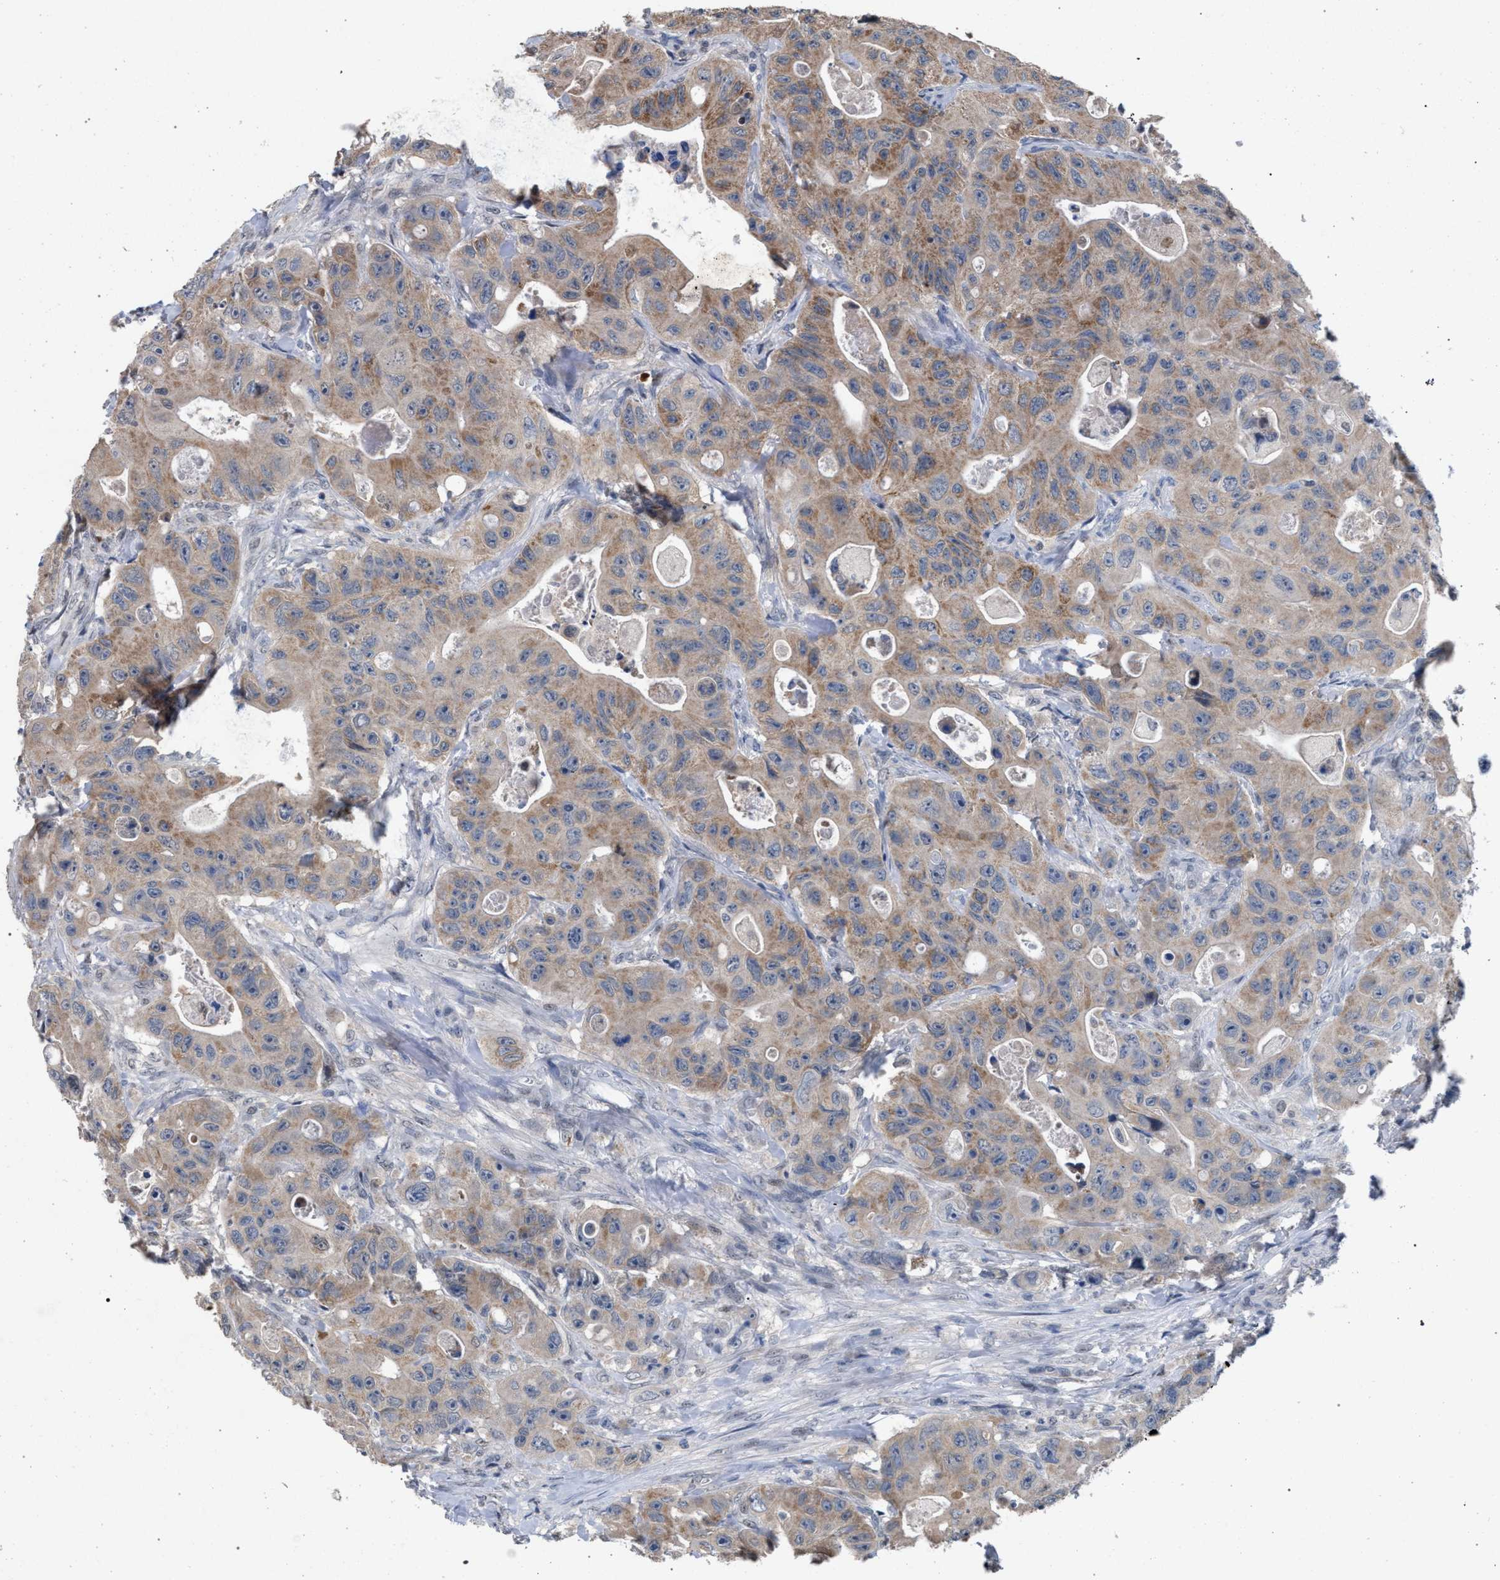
{"staining": {"intensity": "moderate", "quantity": ">75%", "location": "cytoplasmic/membranous"}, "tissue": "colorectal cancer", "cell_type": "Tumor cells", "image_type": "cancer", "snomed": [{"axis": "morphology", "description": "Adenocarcinoma, NOS"}, {"axis": "topography", "description": "Colon"}], "caption": "High-magnification brightfield microscopy of colorectal cancer stained with DAB (3,3'-diaminobenzidine) (brown) and counterstained with hematoxylin (blue). tumor cells exhibit moderate cytoplasmic/membranous expression is present in about>75% of cells.", "gene": "TECPR1", "patient": {"sex": "female", "age": 46}}